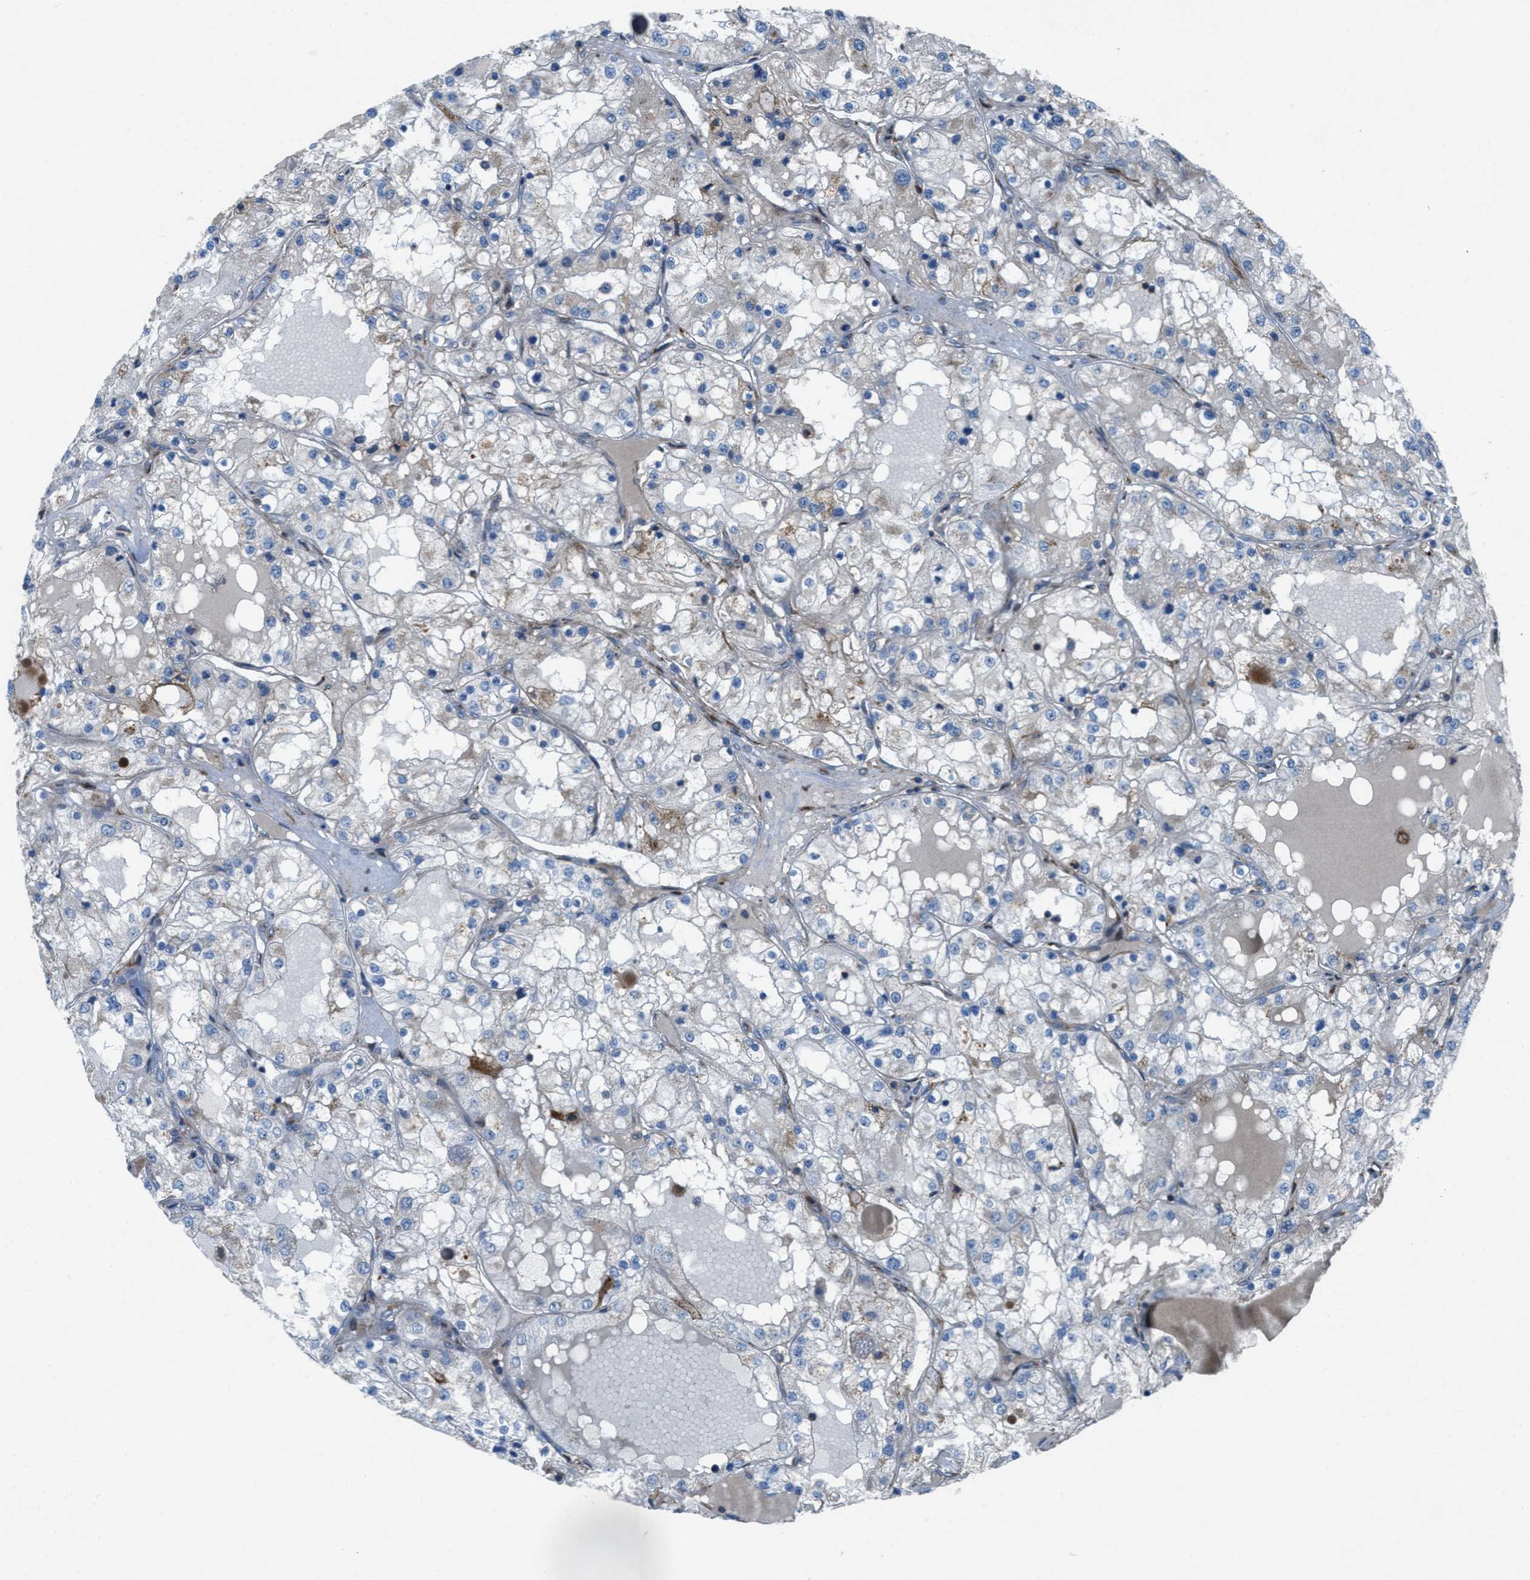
{"staining": {"intensity": "negative", "quantity": "none", "location": "none"}, "tissue": "renal cancer", "cell_type": "Tumor cells", "image_type": "cancer", "snomed": [{"axis": "morphology", "description": "Inflammation, NOS"}, {"axis": "morphology", "description": "Adenocarcinoma, NOS"}, {"axis": "topography", "description": "Kidney"}], "caption": "Protein analysis of renal cancer (adenocarcinoma) displays no significant positivity in tumor cells.", "gene": "SLC6A9", "patient": {"sex": "male", "age": 68}}